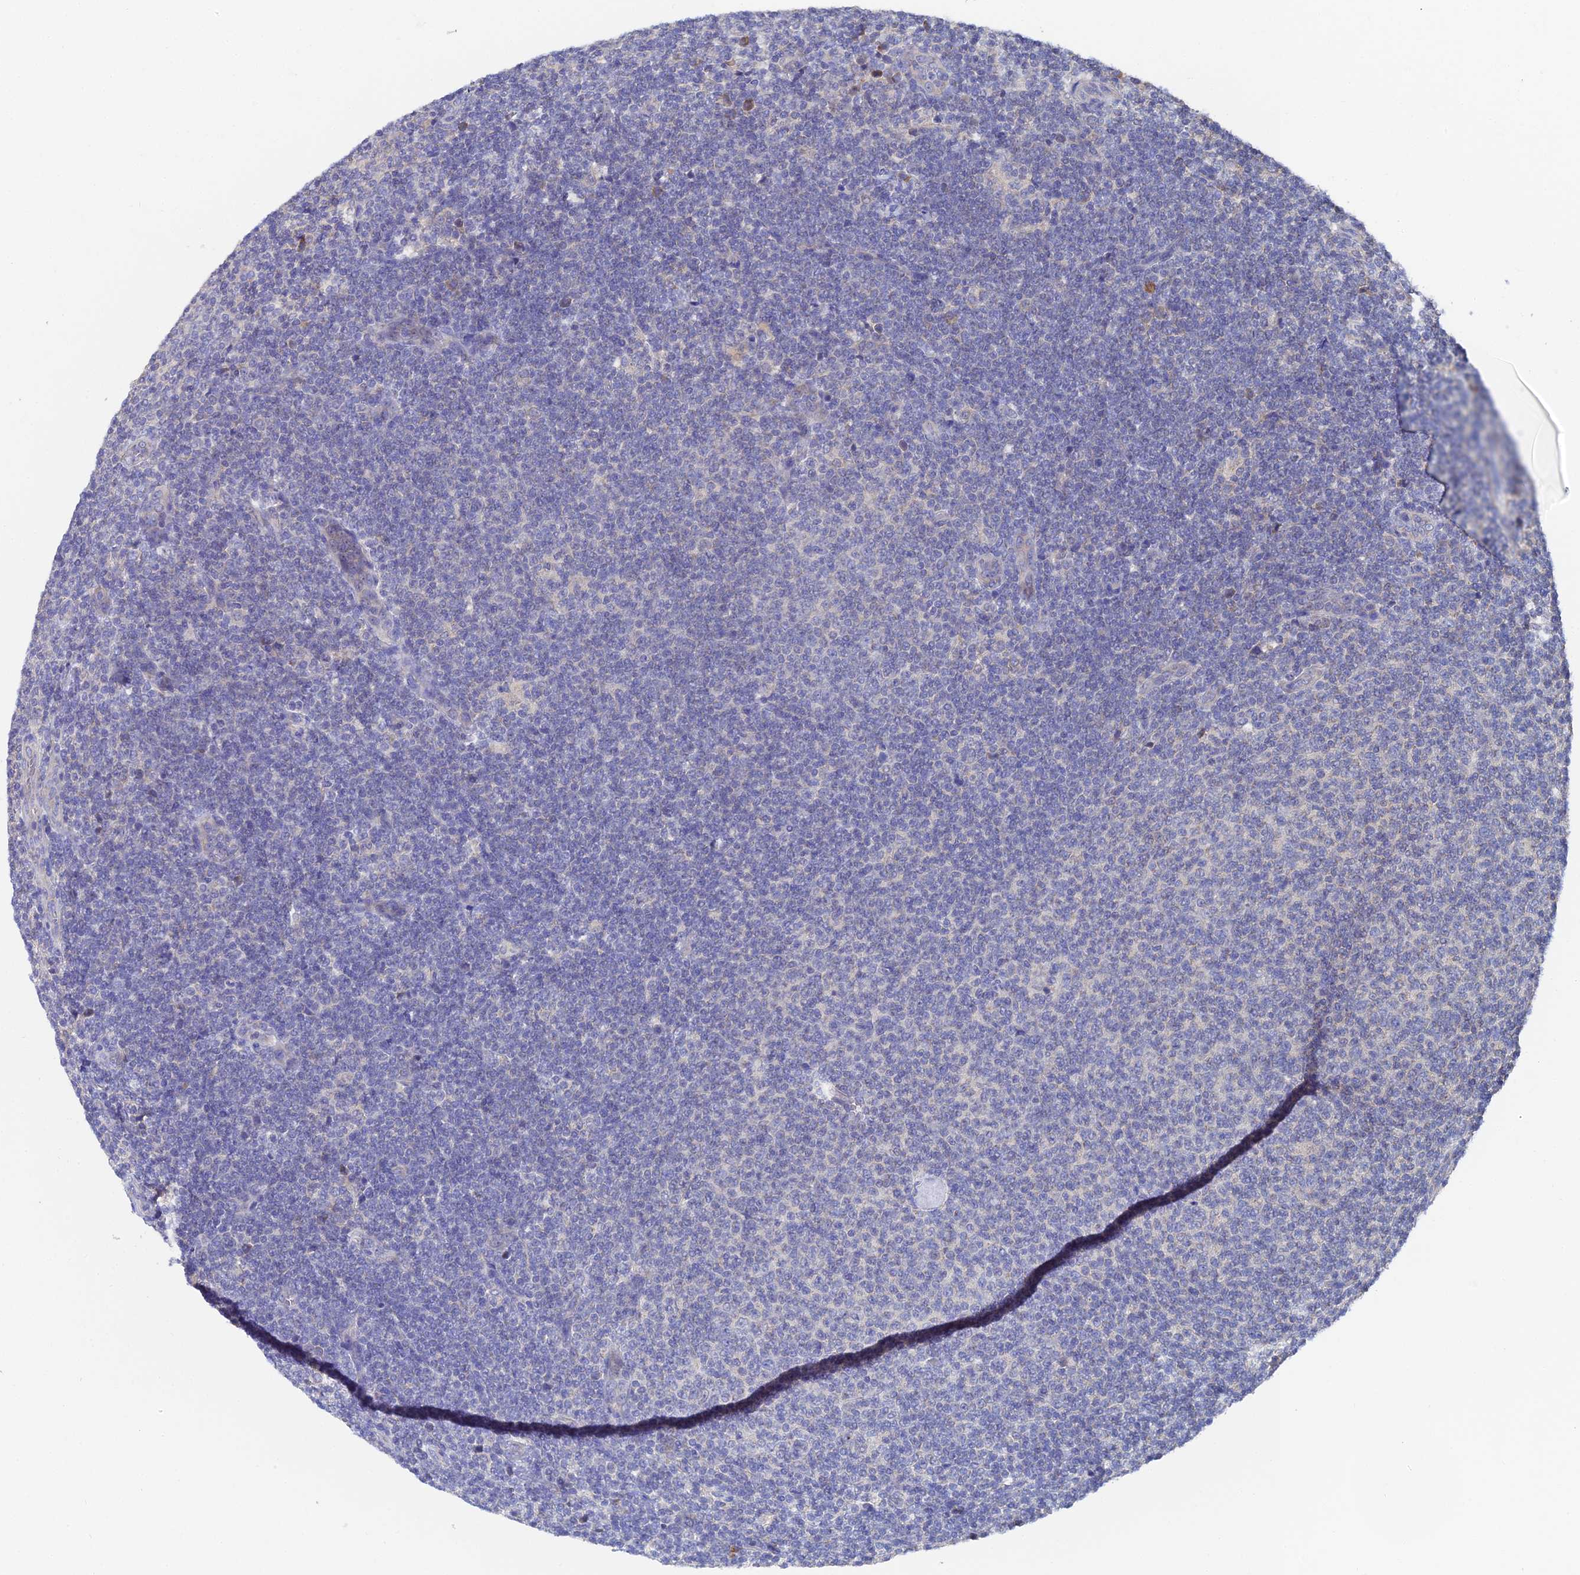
{"staining": {"intensity": "negative", "quantity": "none", "location": "none"}, "tissue": "lymphoma", "cell_type": "Tumor cells", "image_type": "cancer", "snomed": [{"axis": "morphology", "description": "Malignant lymphoma, non-Hodgkin's type, Low grade"}, {"axis": "topography", "description": "Lymph node"}], "caption": "This histopathology image is of lymphoma stained with immunohistochemistry to label a protein in brown with the nuclei are counter-stained blue. There is no expression in tumor cells.", "gene": "UBE2L3", "patient": {"sex": "male", "age": 66}}